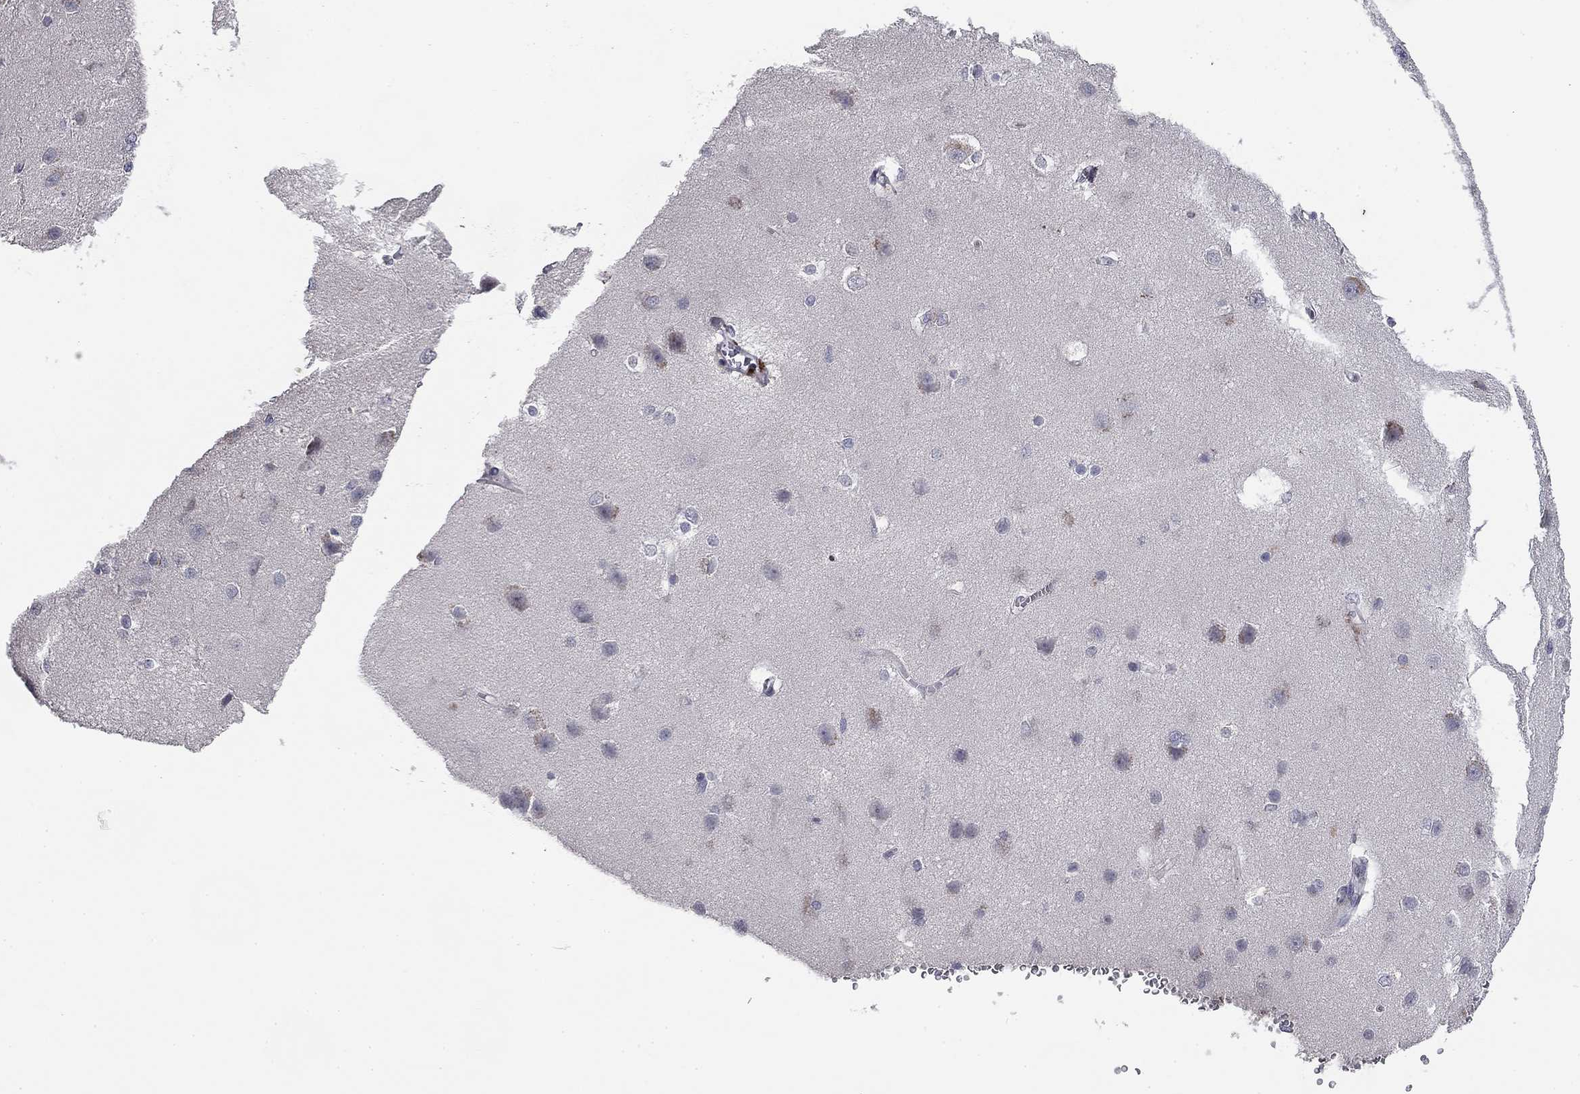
{"staining": {"intensity": "negative", "quantity": "none", "location": "none"}, "tissue": "cerebral cortex", "cell_type": "Endothelial cells", "image_type": "normal", "snomed": [{"axis": "morphology", "description": "Normal tissue, NOS"}, {"axis": "topography", "description": "Cerebral cortex"}], "caption": "The IHC image has no significant expression in endothelial cells of cerebral cortex.", "gene": "COL2A1", "patient": {"sex": "male", "age": 37}}